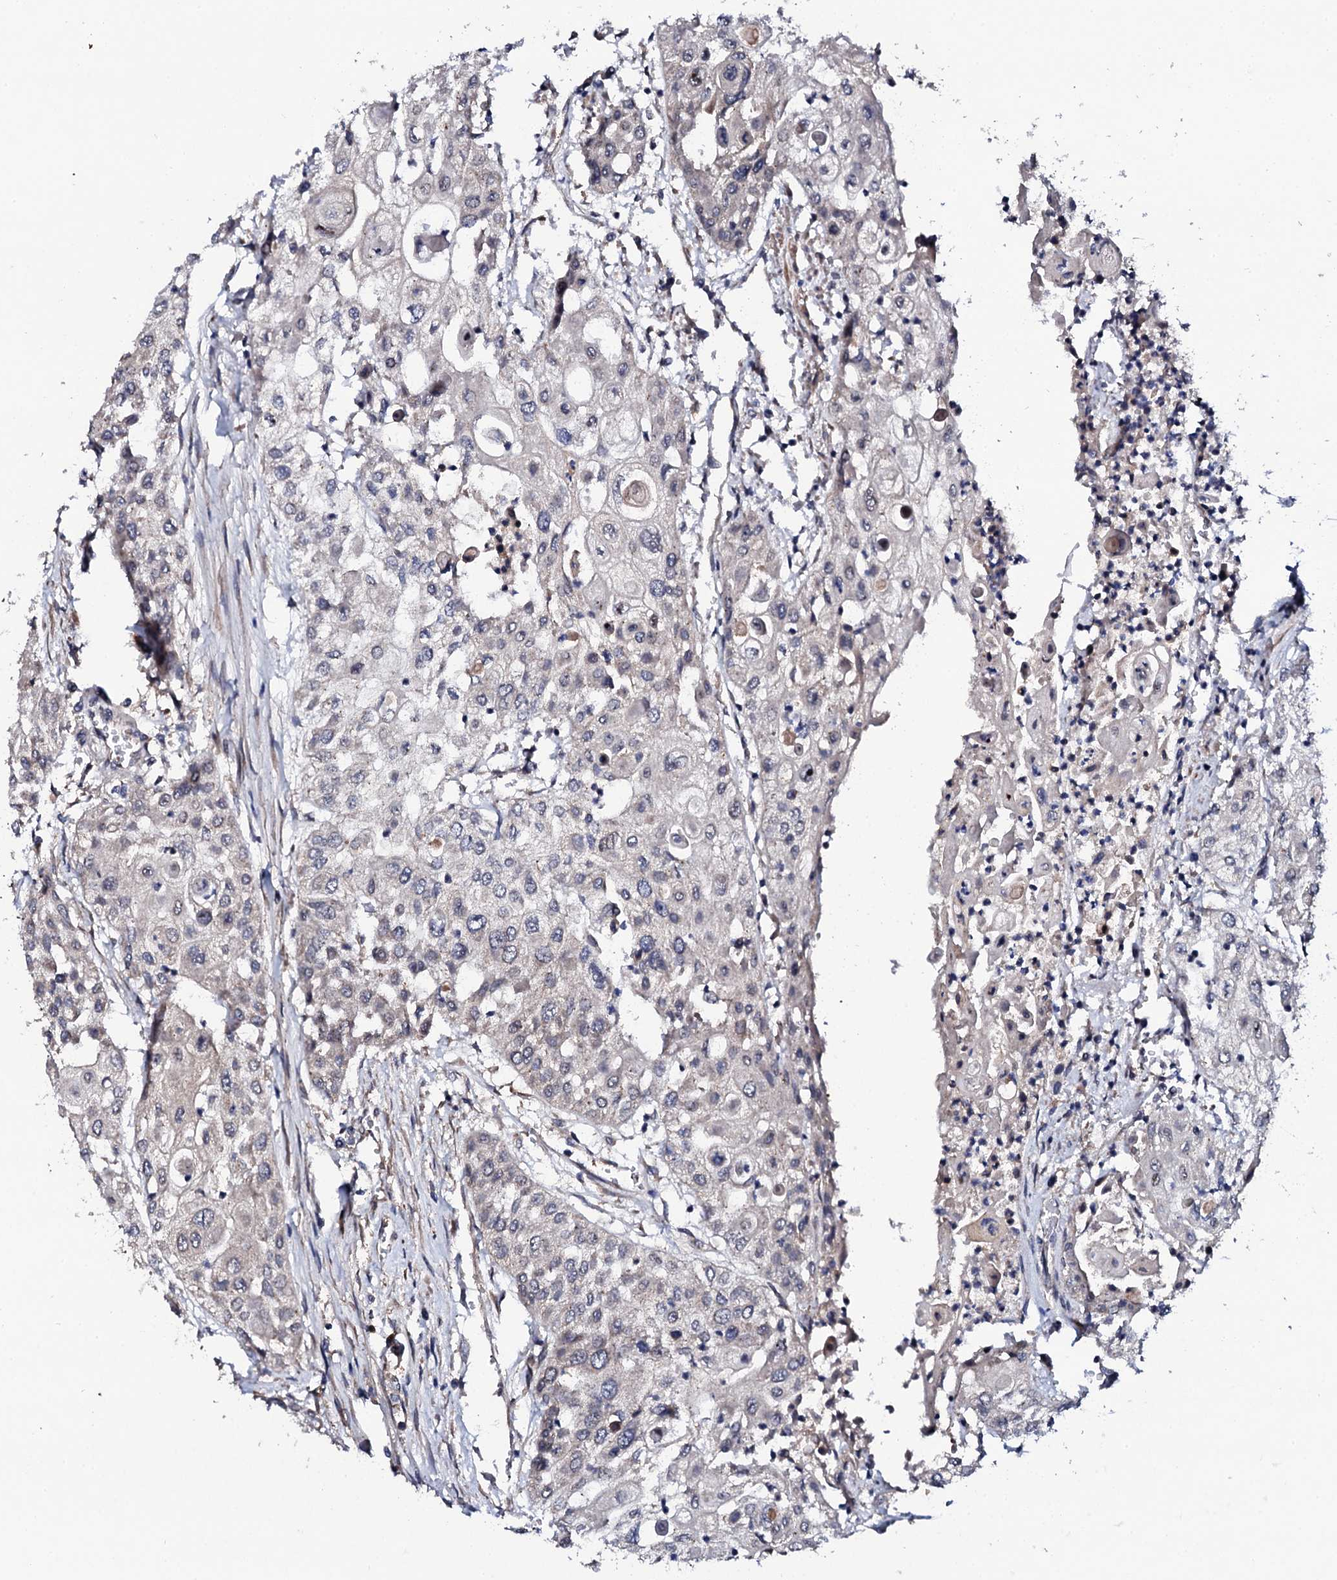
{"staining": {"intensity": "negative", "quantity": "none", "location": "none"}, "tissue": "urothelial cancer", "cell_type": "Tumor cells", "image_type": "cancer", "snomed": [{"axis": "morphology", "description": "Urothelial carcinoma, High grade"}, {"axis": "topography", "description": "Urinary bladder"}], "caption": "Immunohistochemistry of urothelial carcinoma (high-grade) shows no staining in tumor cells. (Stains: DAB (3,3'-diaminobenzidine) immunohistochemistry with hematoxylin counter stain, Microscopy: brightfield microscopy at high magnification).", "gene": "IP6K1", "patient": {"sex": "female", "age": 79}}